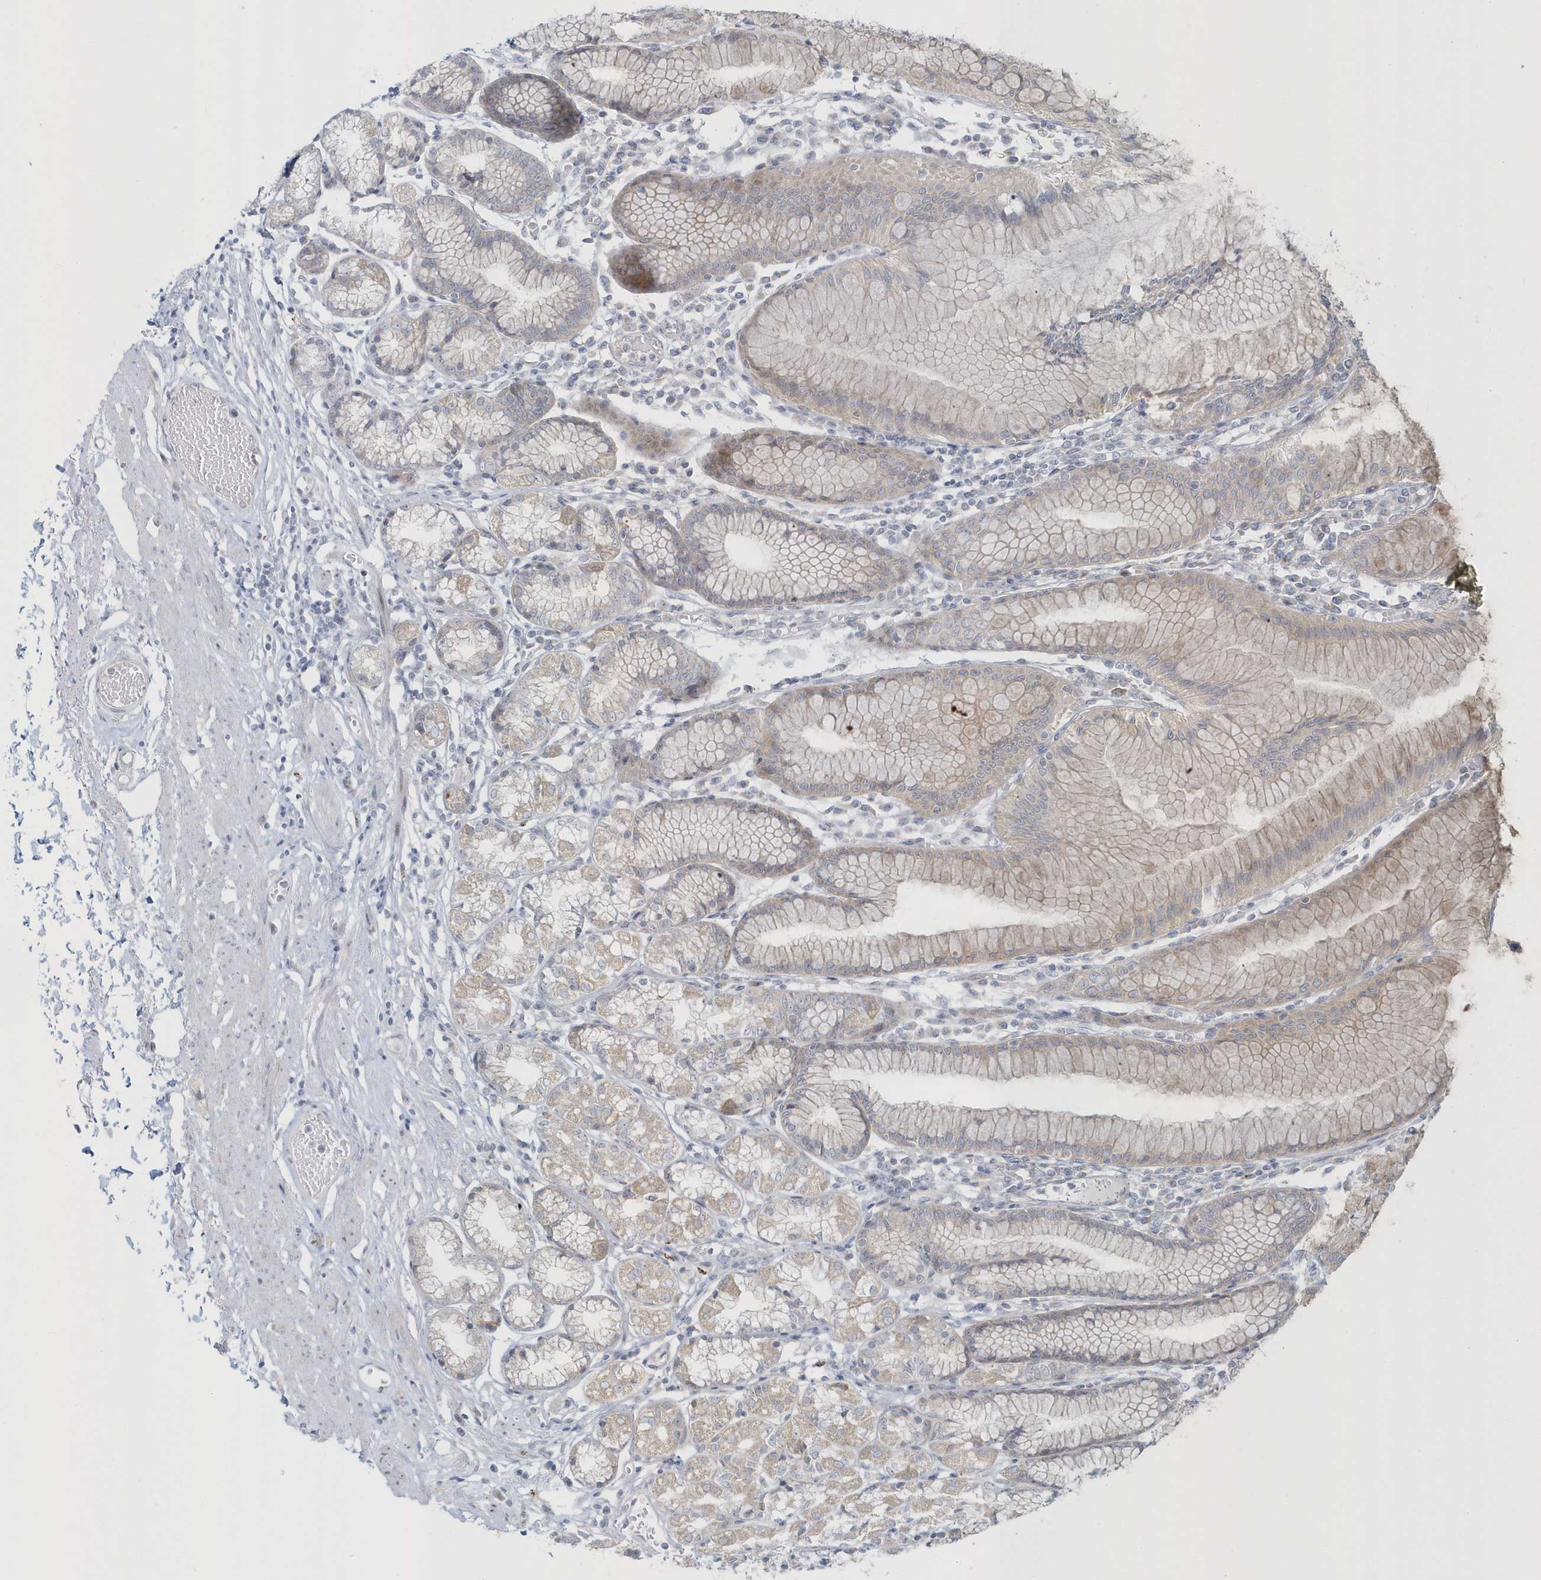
{"staining": {"intensity": "weak", "quantity": "<25%", "location": "cytoplasmic/membranous"}, "tissue": "stomach", "cell_type": "Glandular cells", "image_type": "normal", "snomed": [{"axis": "morphology", "description": "Normal tissue, NOS"}, {"axis": "topography", "description": "Stomach"}], "caption": "Immunohistochemical staining of benign human stomach reveals no significant expression in glandular cells. (DAB (3,3'-diaminobenzidine) immunohistochemistry (IHC) with hematoxylin counter stain).", "gene": "BLTP3A", "patient": {"sex": "female", "age": 57}}